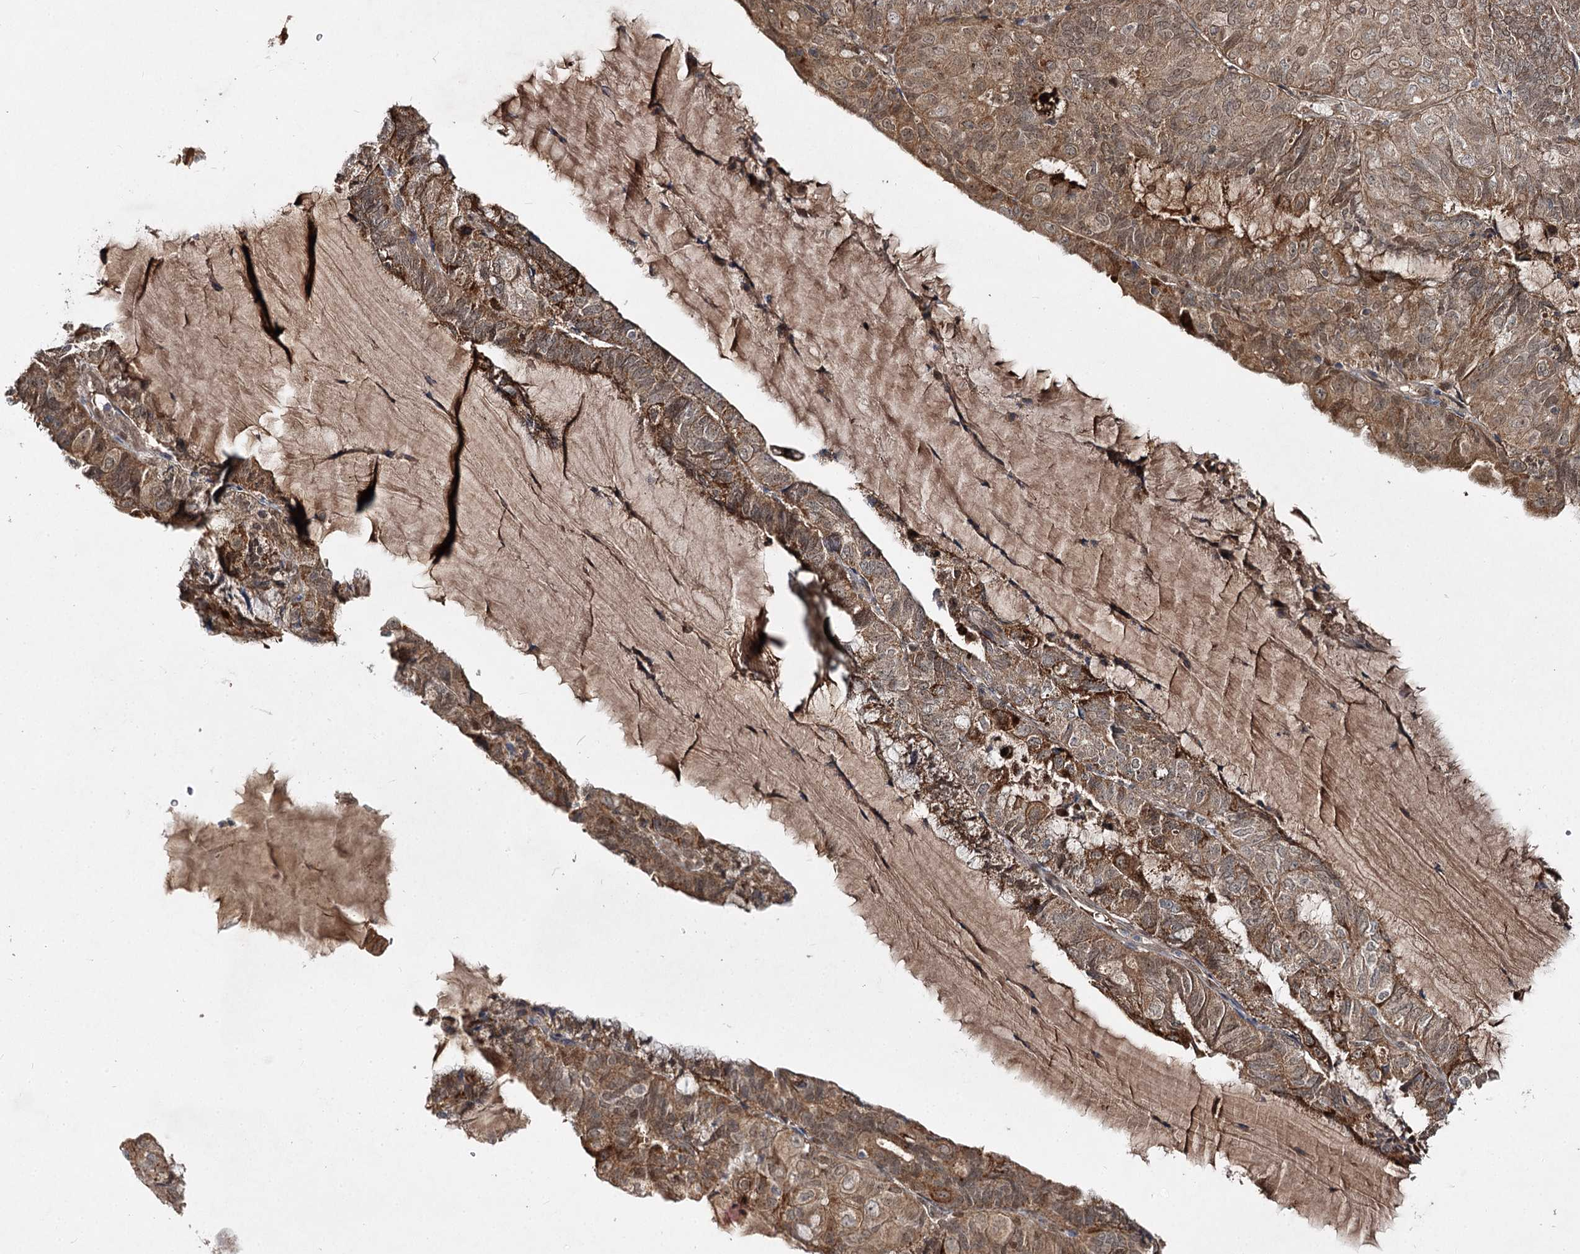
{"staining": {"intensity": "moderate", "quantity": ">75%", "location": "cytoplasmic/membranous"}, "tissue": "endometrial cancer", "cell_type": "Tumor cells", "image_type": "cancer", "snomed": [{"axis": "morphology", "description": "Adenocarcinoma, NOS"}, {"axis": "topography", "description": "Endometrium"}], "caption": "Brown immunohistochemical staining in adenocarcinoma (endometrial) shows moderate cytoplasmic/membranous expression in about >75% of tumor cells. Using DAB (3,3'-diaminobenzidine) (brown) and hematoxylin (blue) stains, captured at high magnification using brightfield microscopy.", "gene": "MSANTD2", "patient": {"sex": "female", "age": 81}}